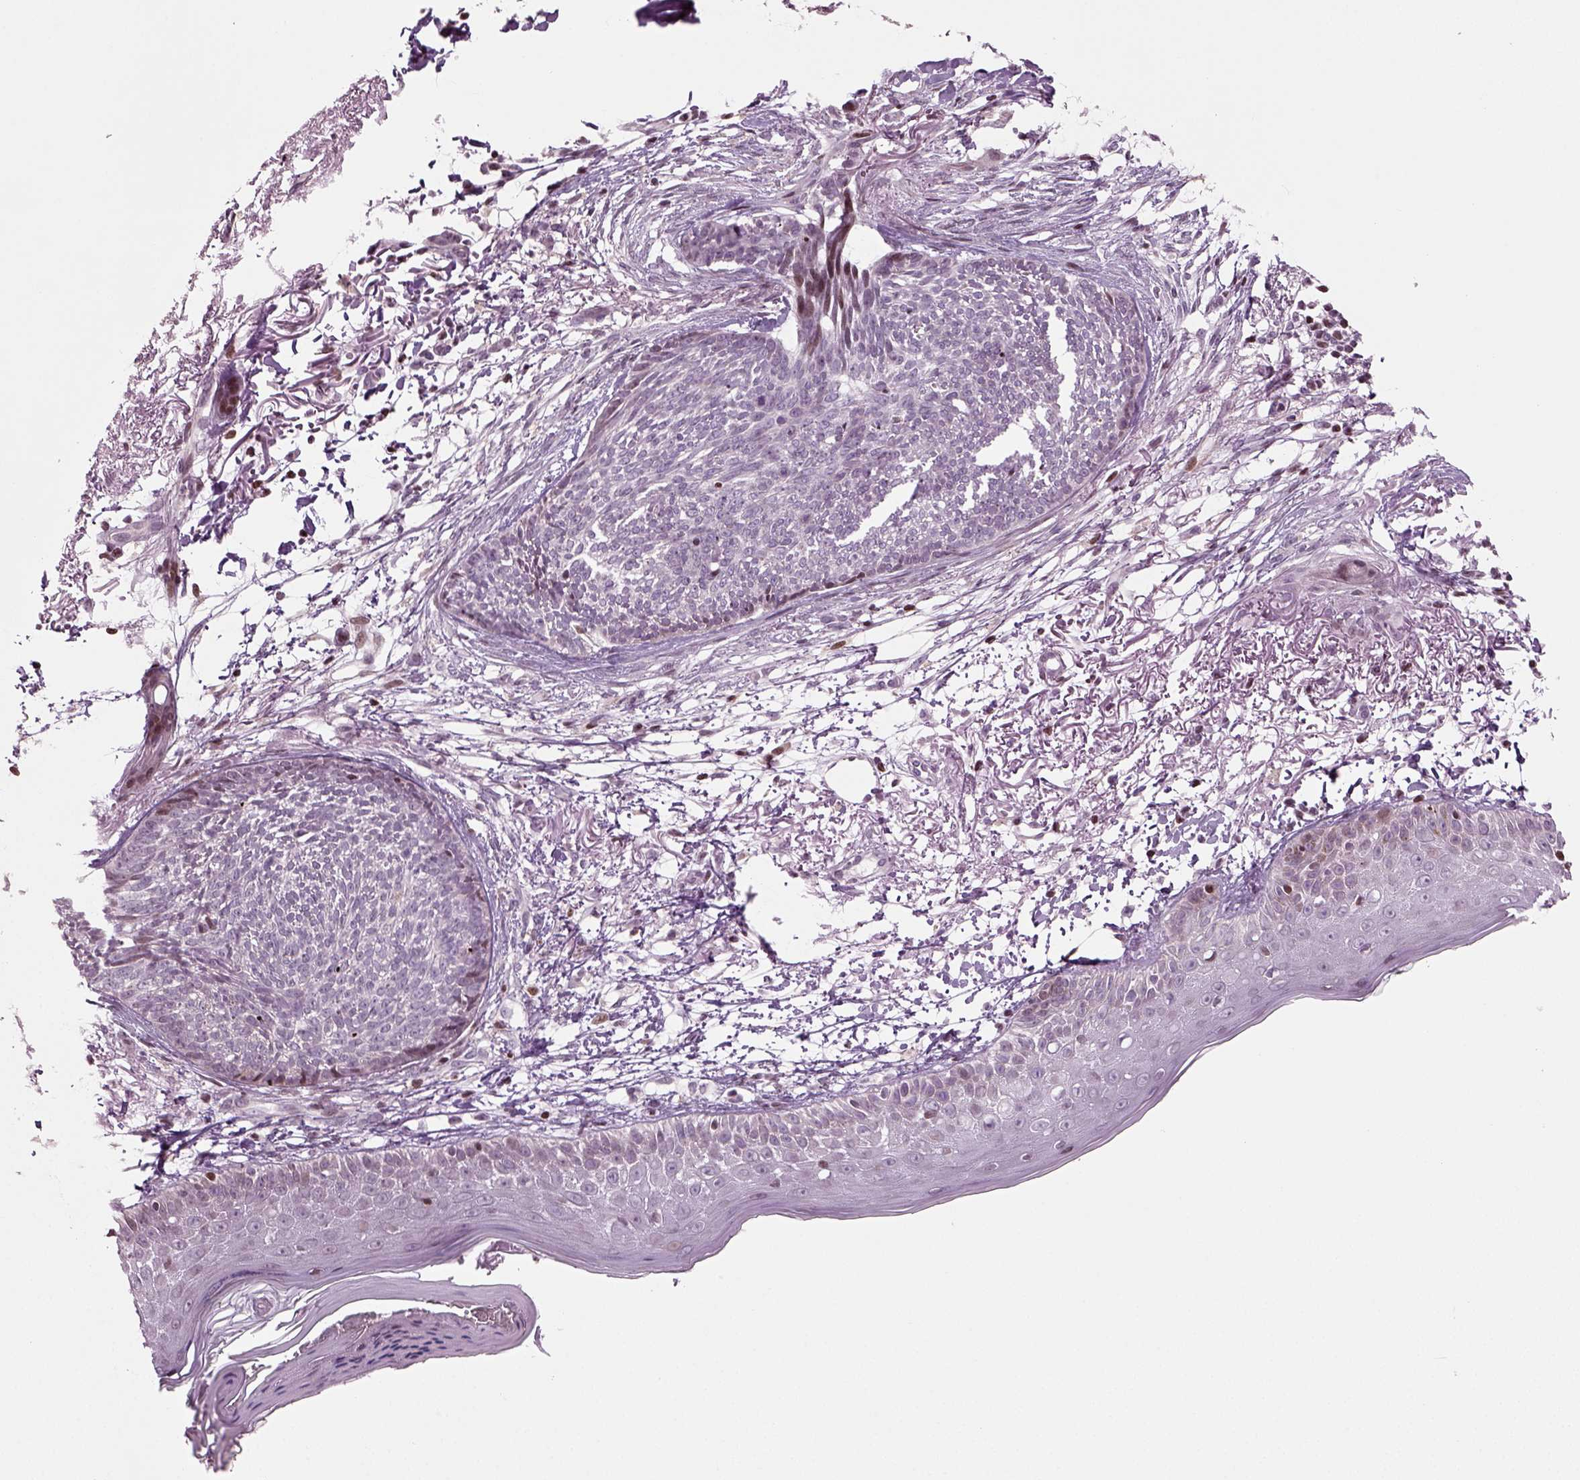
{"staining": {"intensity": "weak", "quantity": "<25%", "location": "nuclear"}, "tissue": "skin cancer", "cell_type": "Tumor cells", "image_type": "cancer", "snomed": [{"axis": "morphology", "description": "Normal tissue, NOS"}, {"axis": "morphology", "description": "Basal cell carcinoma"}, {"axis": "topography", "description": "Skin"}], "caption": "This histopathology image is of skin cancer stained with IHC to label a protein in brown with the nuclei are counter-stained blue. There is no positivity in tumor cells. (DAB immunohistochemistry with hematoxylin counter stain).", "gene": "HEYL", "patient": {"sex": "male", "age": 84}}